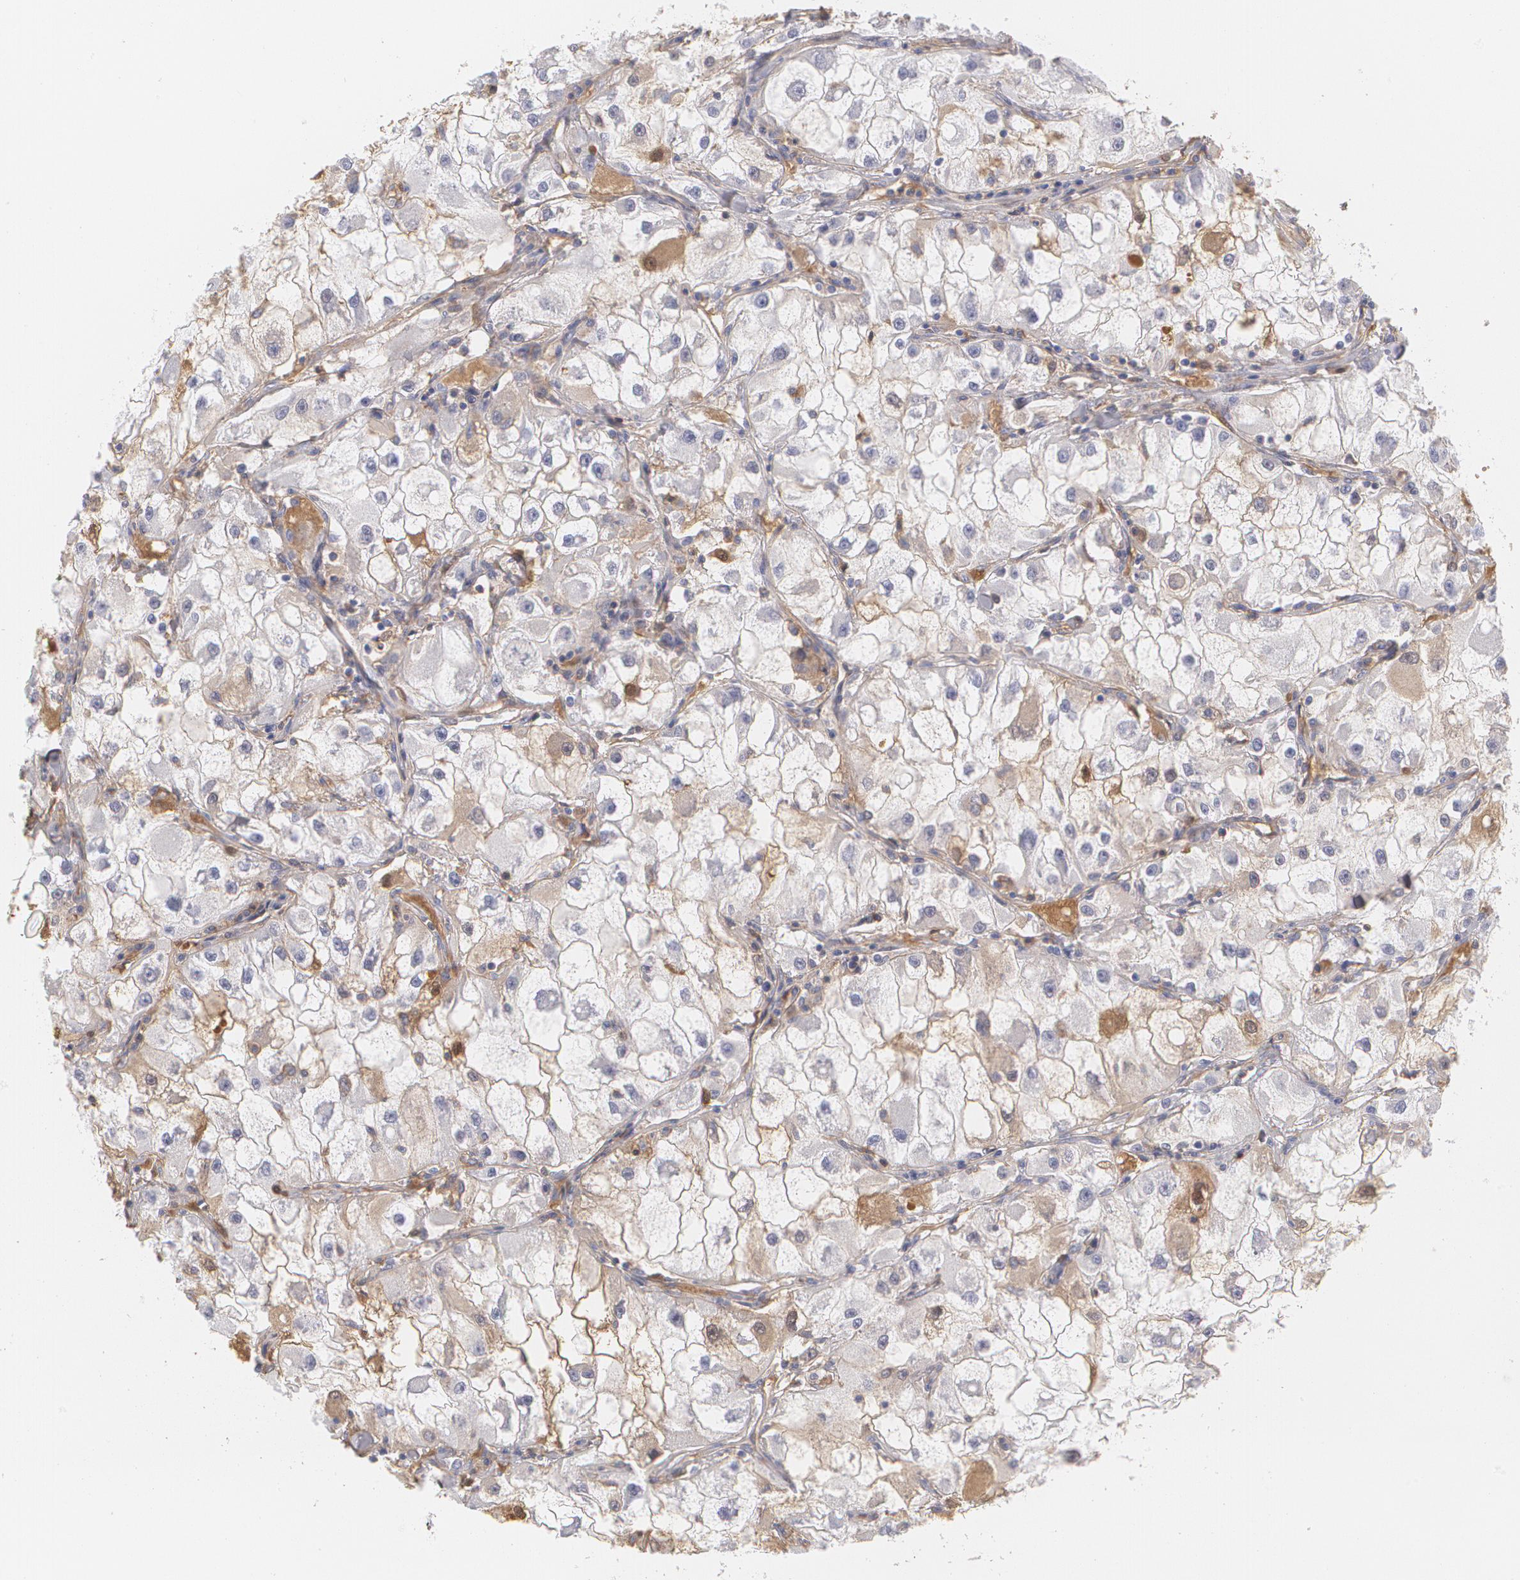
{"staining": {"intensity": "weak", "quantity": "<25%", "location": "cytoplasmic/membranous"}, "tissue": "renal cancer", "cell_type": "Tumor cells", "image_type": "cancer", "snomed": [{"axis": "morphology", "description": "Adenocarcinoma, NOS"}, {"axis": "topography", "description": "Kidney"}], "caption": "Tumor cells show no significant staining in renal cancer (adenocarcinoma).", "gene": "SERPINA1", "patient": {"sex": "female", "age": 73}}